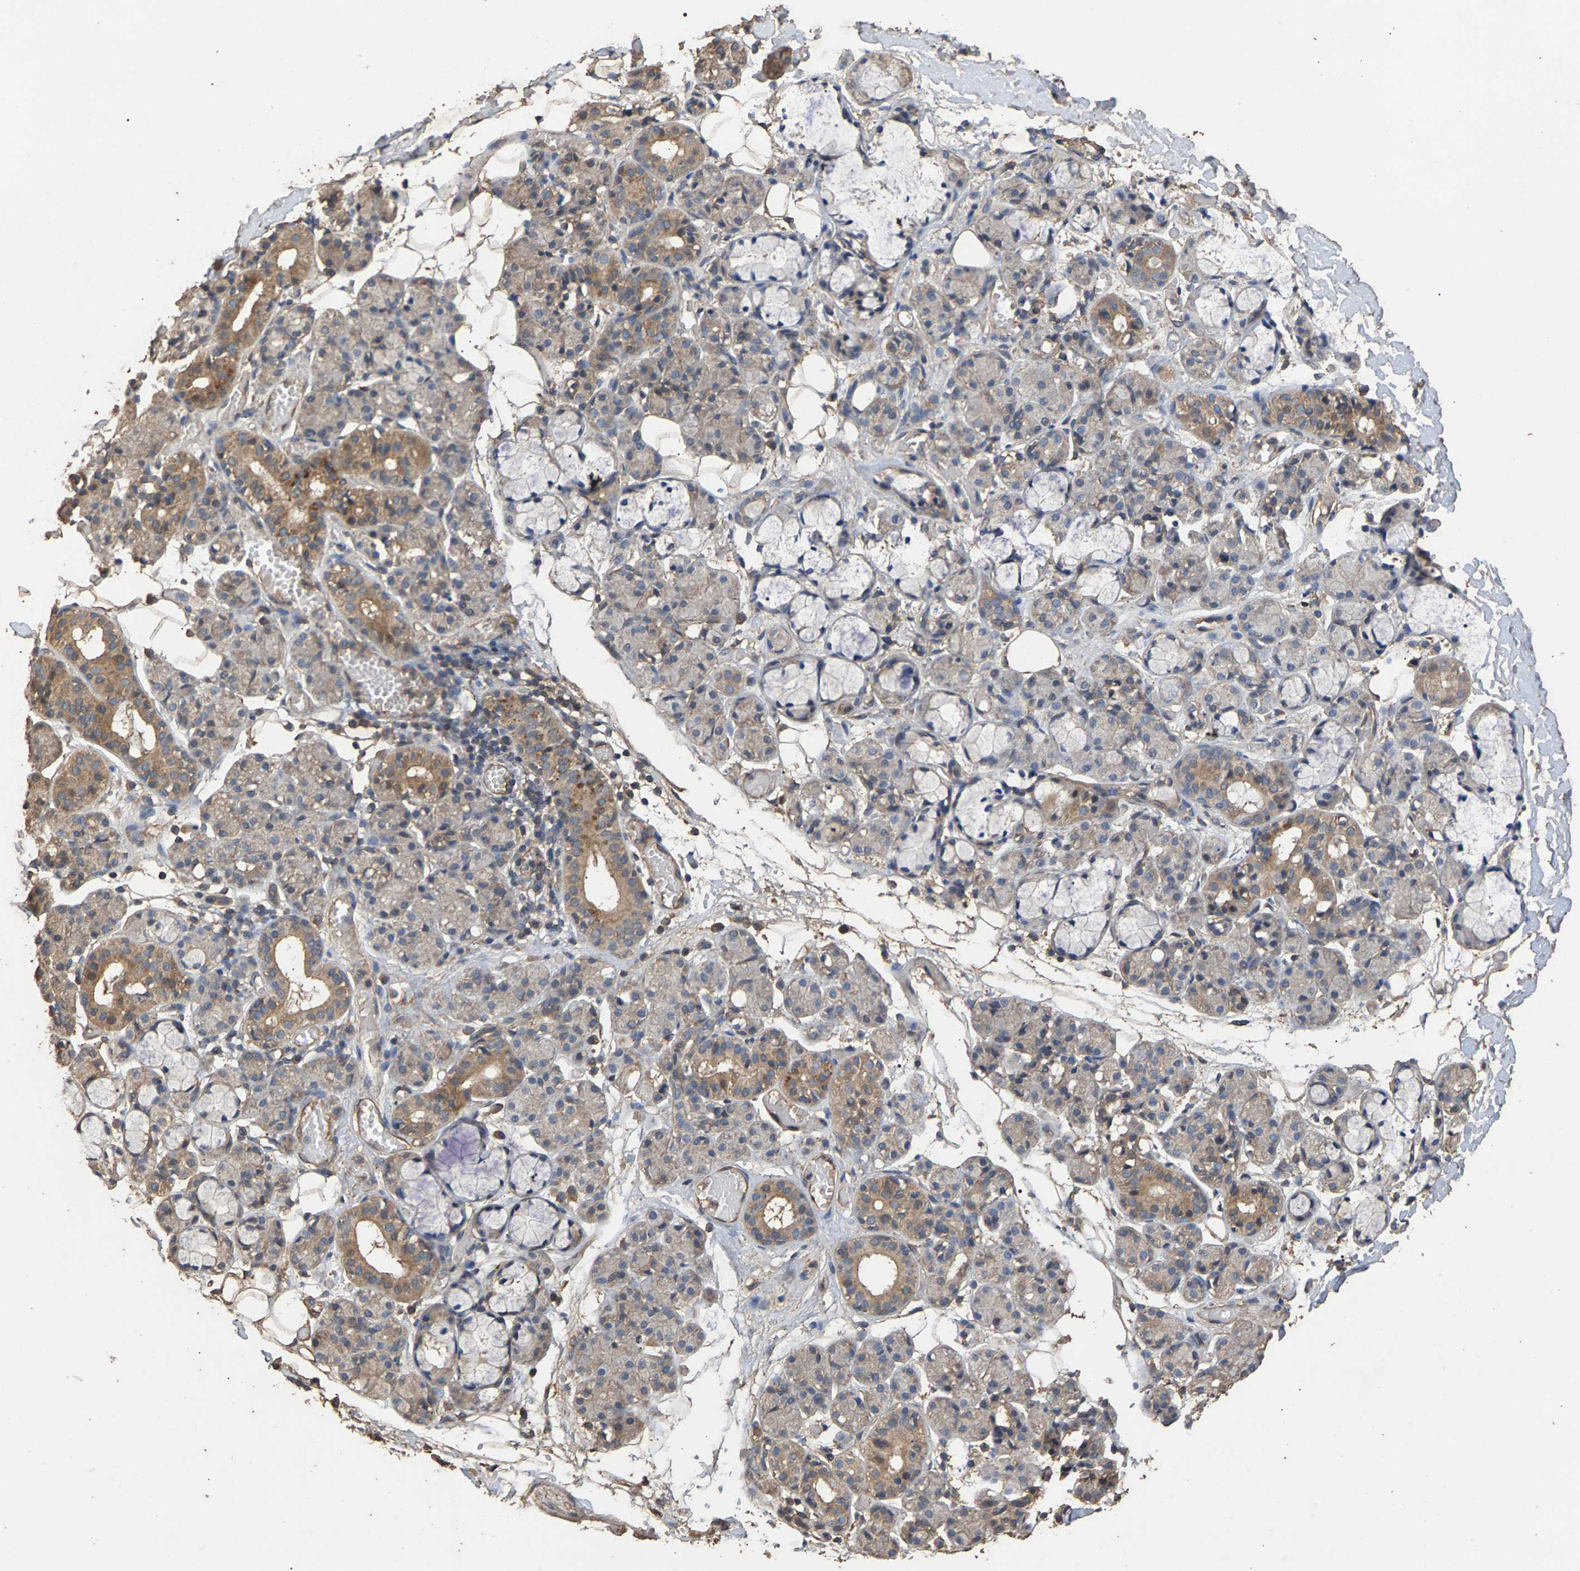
{"staining": {"intensity": "moderate", "quantity": "25%-75%", "location": "cytoplasmic/membranous"}, "tissue": "salivary gland", "cell_type": "Glandular cells", "image_type": "normal", "snomed": [{"axis": "morphology", "description": "Normal tissue, NOS"}, {"axis": "topography", "description": "Salivary gland"}], "caption": "DAB (3,3'-diaminobenzidine) immunohistochemical staining of unremarkable human salivary gland displays moderate cytoplasmic/membranous protein staining in approximately 25%-75% of glandular cells. Immunohistochemistry (ihc) stains the protein in brown and the nuclei are stained blue.", "gene": "HTRA3", "patient": {"sex": "male", "age": 63}}